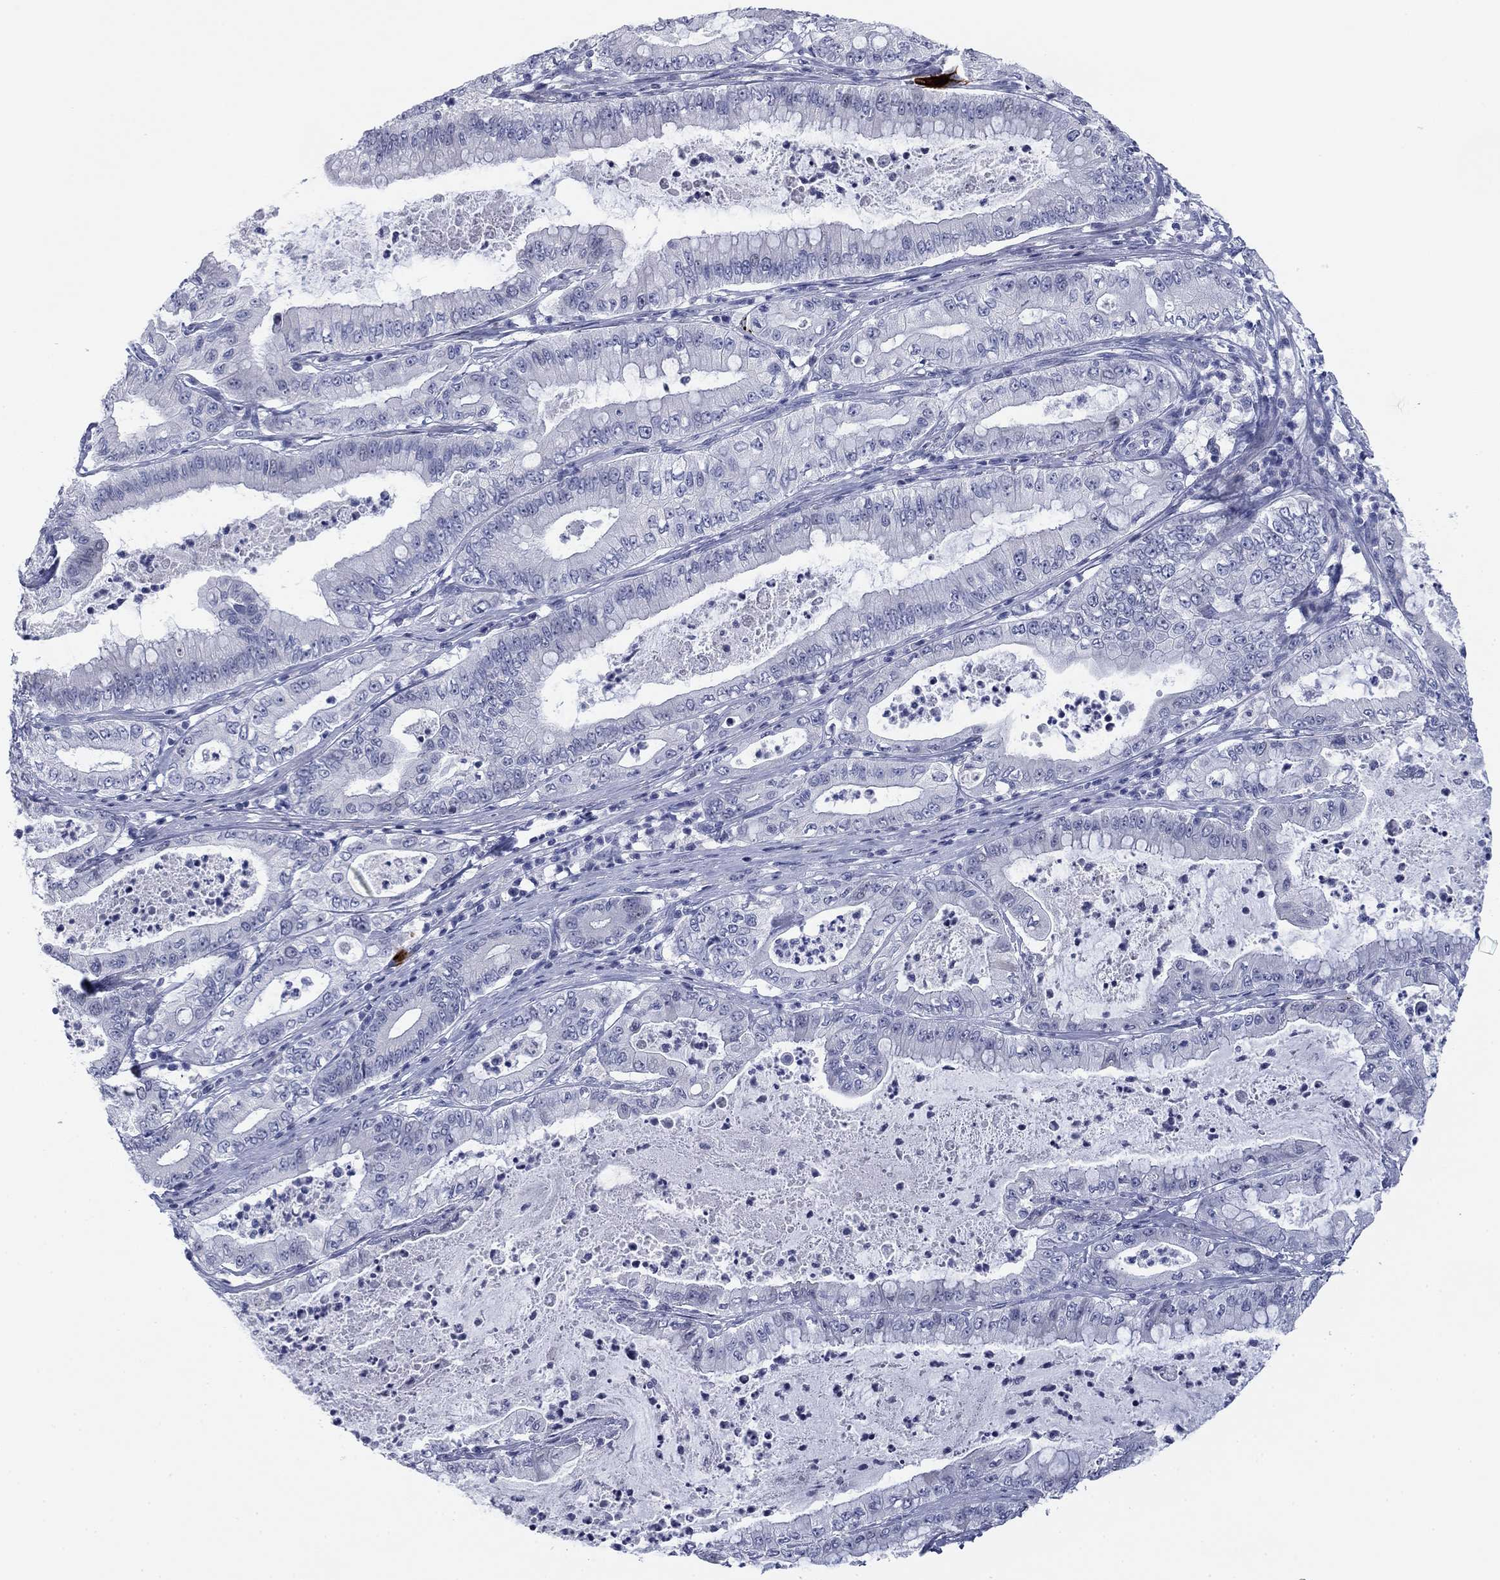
{"staining": {"intensity": "negative", "quantity": "none", "location": "none"}, "tissue": "pancreatic cancer", "cell_type": "Tumor cells", "image_type": "cancer", "snomed": [{"axis": "morphology", "description": "Adenocarcinoma, NOS"}, {"axis": "topography", "description": "Pancreas"}], "caption": "DAB immunohistochemical staining of pancreatic cancer demonstrates no significant positivity in tumor cells.", "gene": "PRPH", "patient": {"sex": "male", "age": 71}}